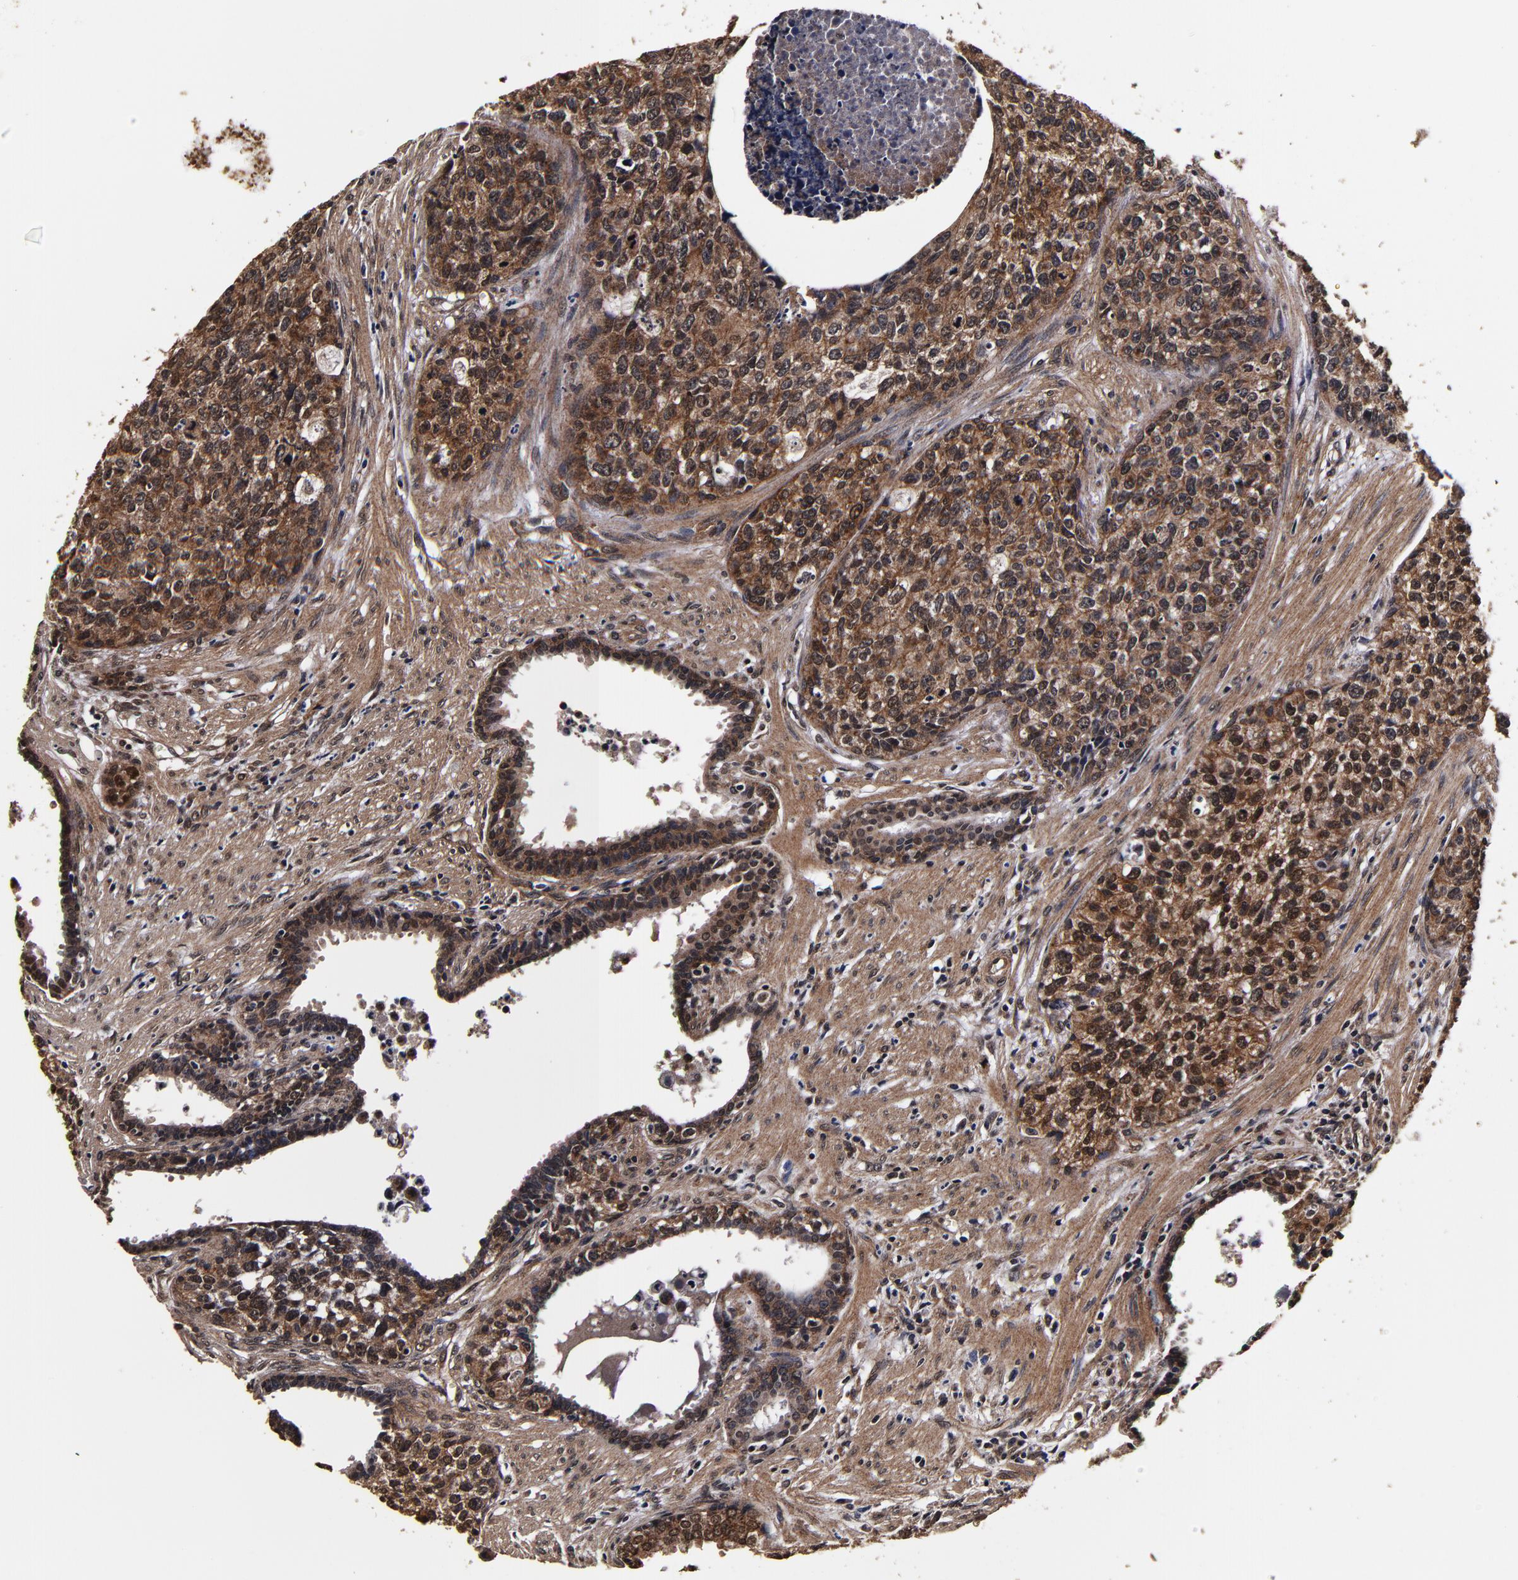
{"staining": {"intensity": "strong", "quantity": ">75%", "location": "cytoplasmic/membranous,nuclear"}, "tissue": "urothelial cancer", "cell_type": "Tumor cells", "image_type": "cancer", "snomed": [{"axis": "morphology", "description": "Urothelial carcinoma, High grade"}, {"axis": "topography", "description": "Urinary bladder"}], "caption": "Brown immunohistochemical staining in urothelial cancer reveals strong cytoplasmic/membranous and nuclear positivity in about >75% of tumor cells.", "gene": "MMP15", "patient": {"sex": "male", "age": 81}}